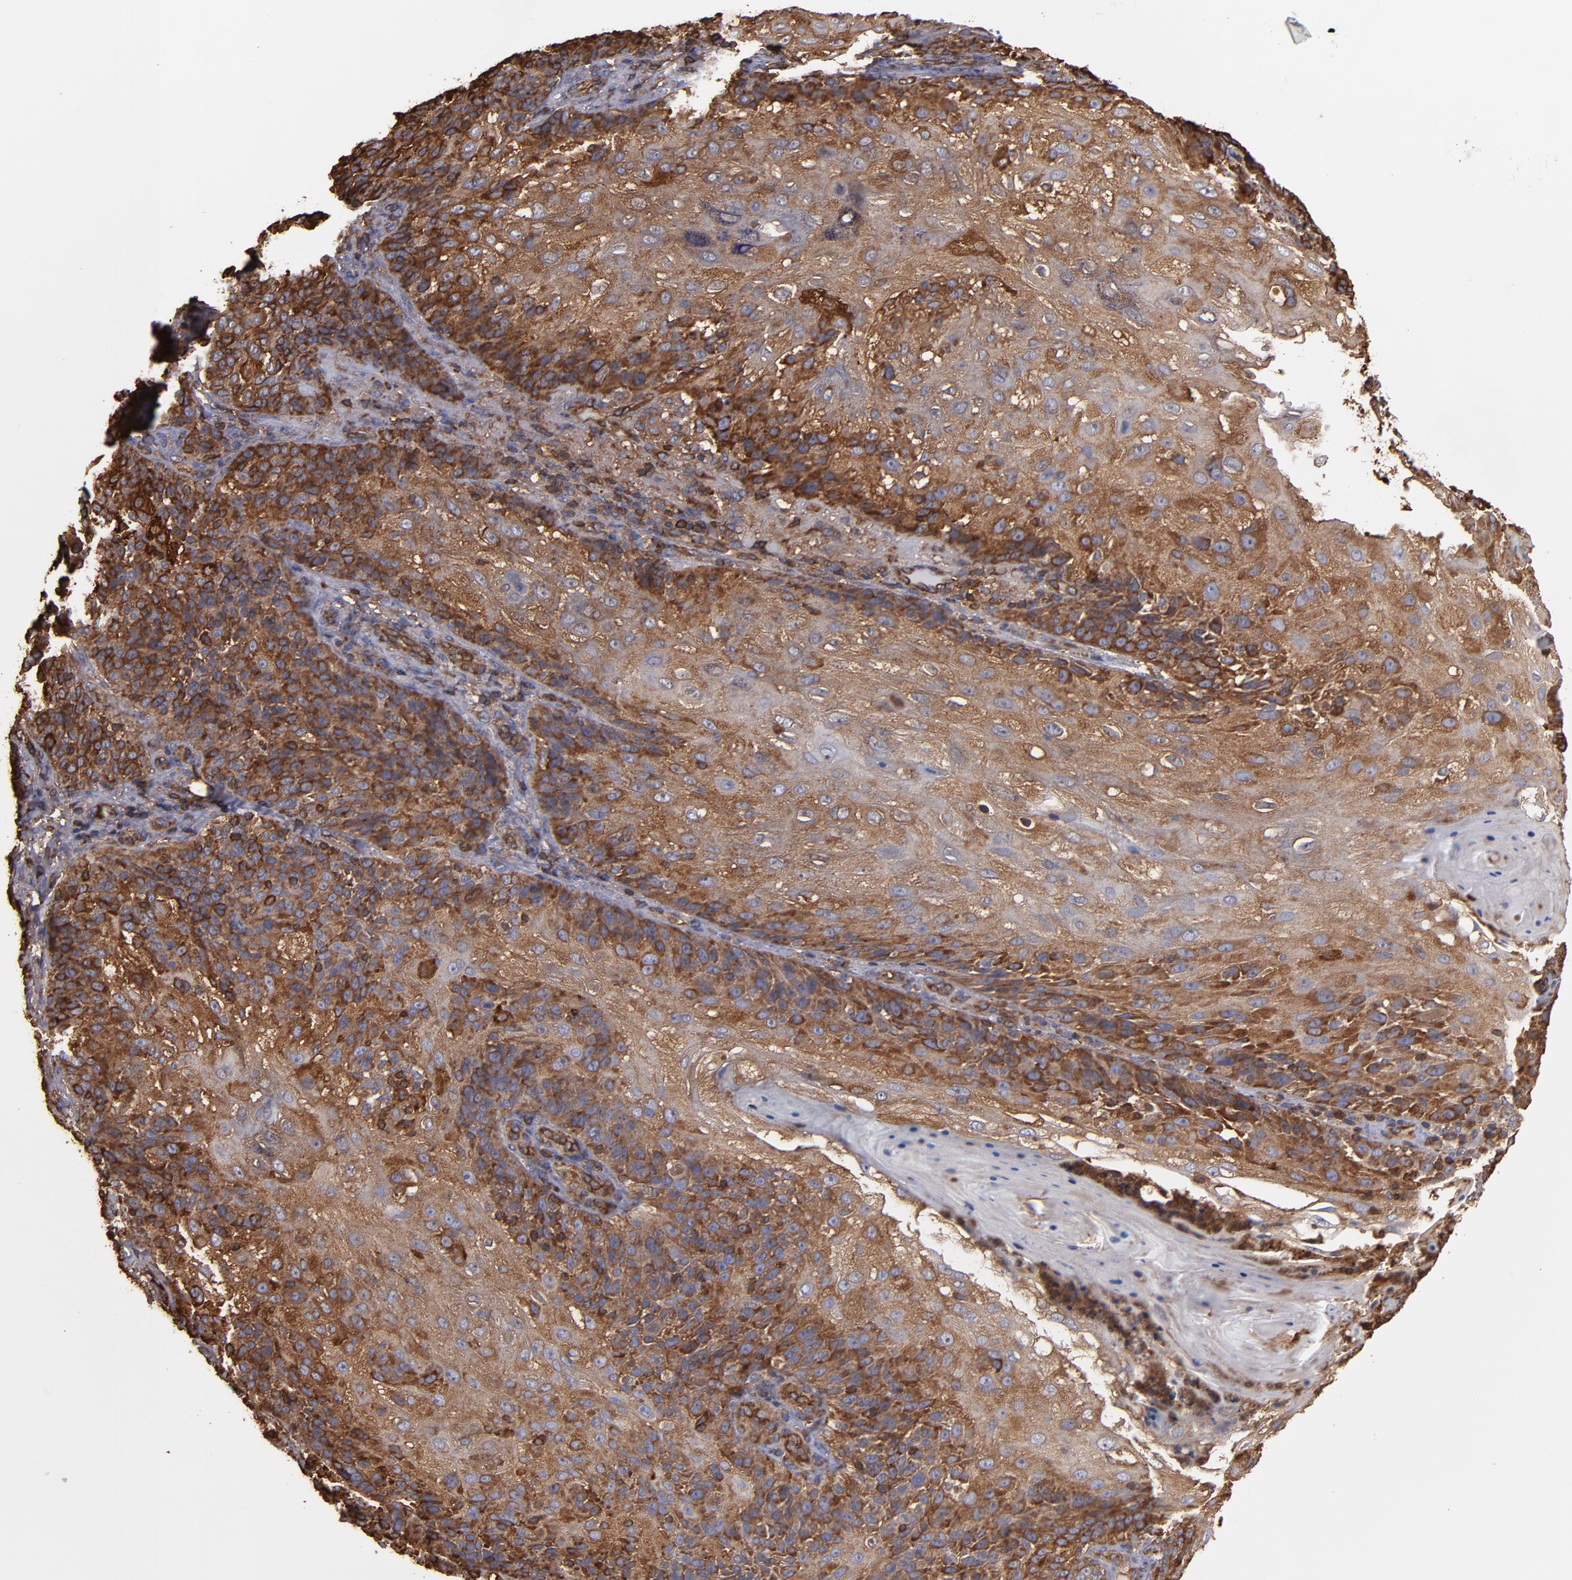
{"staining": {"intensity": "moderate", "quantity": "25%-75%", "location": "cytoplasmic/membranous"}, "tissue": "skin cancer", "cell_type": "Tumor cells", "image_type": "cancer", "snomed": [{"axis": "morphology", "description": "Normal tissue, NOS"}, {"axis": "morphology", "description": "Squamous cell carcinoma, NOS"}, {"axis": "topography", "description": "Skin"}], "caption": "Immunohistochemistry of skin squamous cell carcinoma reveals medium levels of moderate cytoplasmic/membranous expression in approximately 25%-75% of tumor cells. (DAB IHC, brown staining for protein, blue staining for nuclei).", "gene": "ACTN4", "patient": {"sex": "female", "age": 83}}